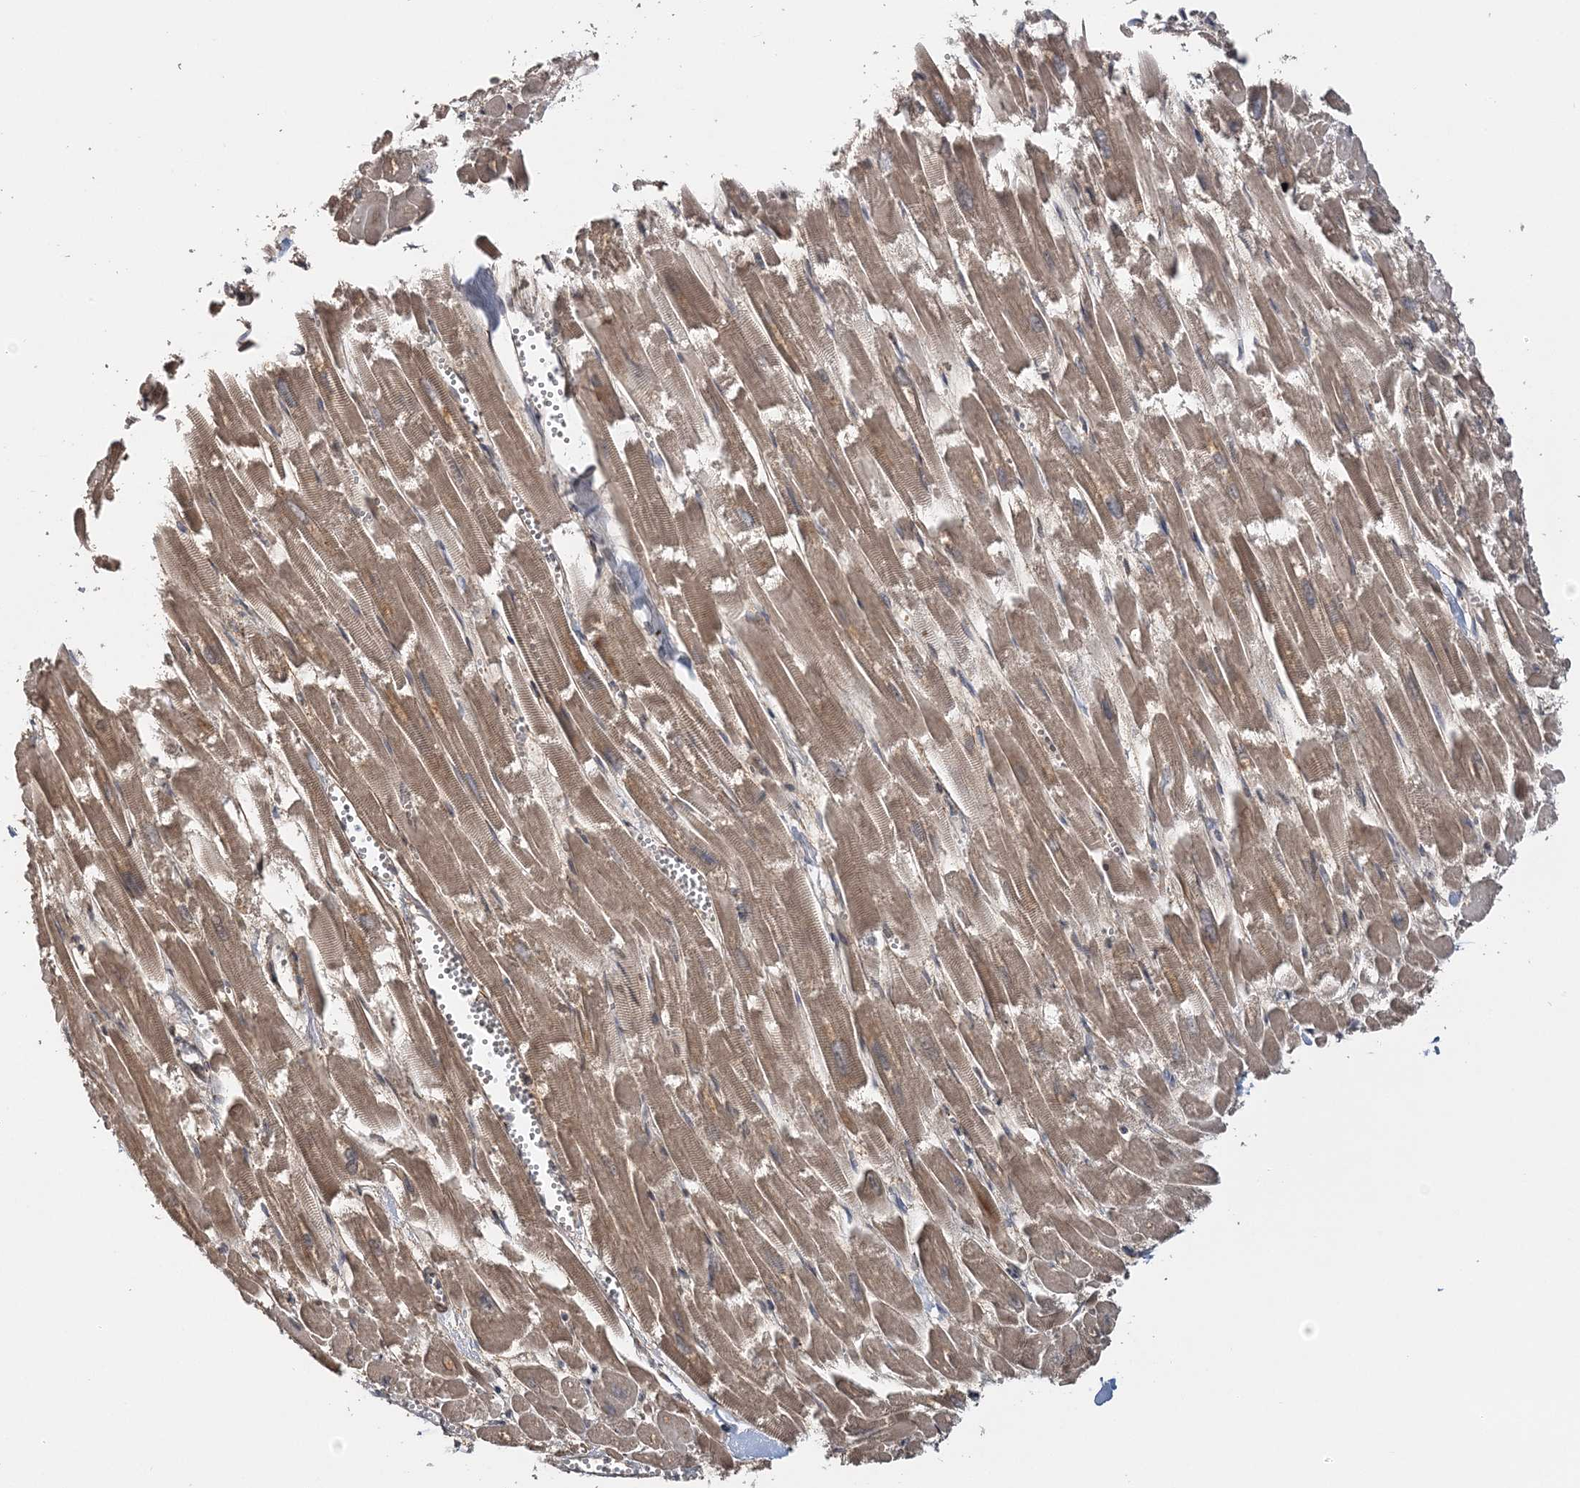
{"staining": {"intensity": "moderate", "quantity": ">75%", "location": "cytoplasmic/membranous,nuclear"}, "tissue": "heart muscle", "cell_type": "Cardiomyocytes", "image_type": "normal", "snomed": [{"axis": "morphology", "description": "Normal tissue, NOS"}, {"axis": "topography", "description": "Heart"}], "caption": "Brown immunohistochemical staining in unremarkable heart muscle displays moderate cytoplasmic/membranous,nuclear expression in approximately >75% of cardiomyocytes.", "gene": "TSHZ2", "patient": {"sex": "male", "age": 54}}